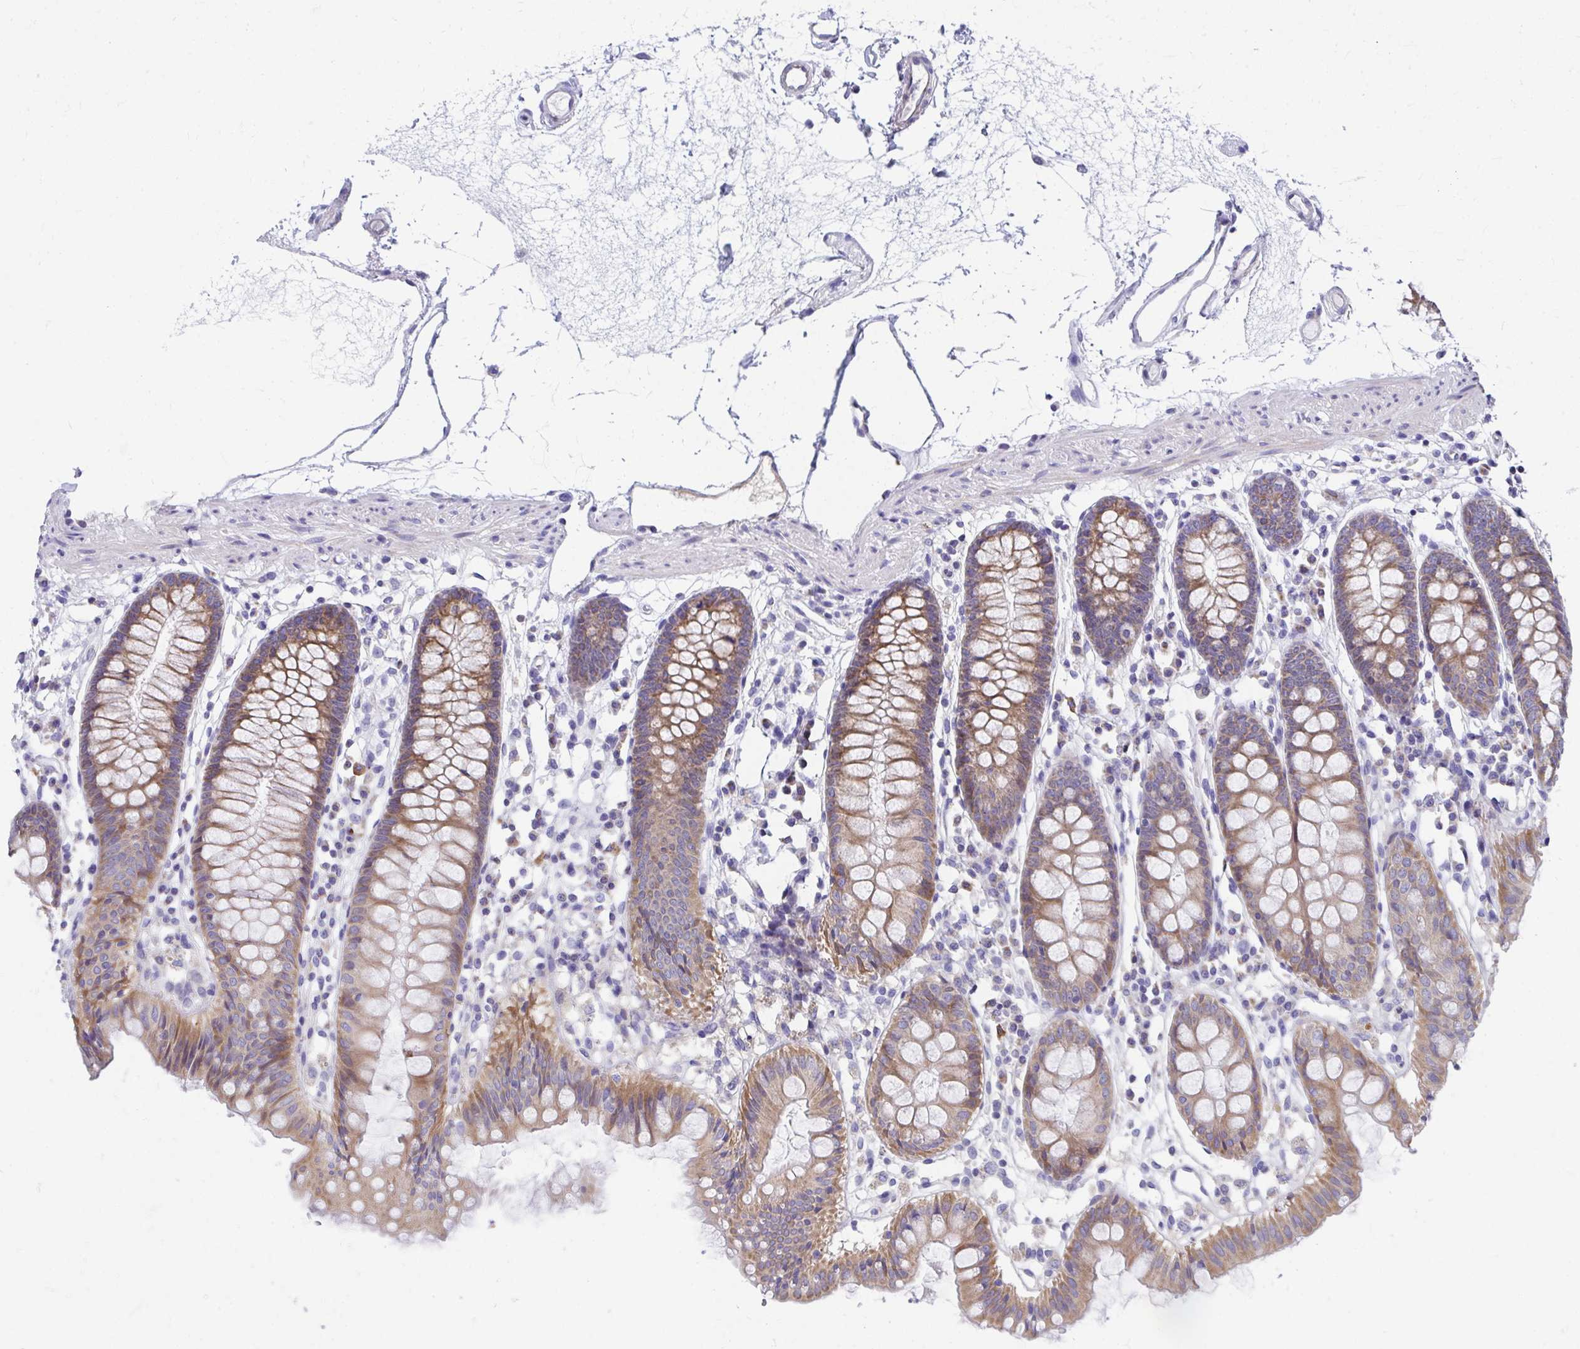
{"staining": {"intensity": "negative", "quantity": "none", "location": "none"}, "tissue": "colon", "cell_type": "Endothelial cells", "image_type": "normal", "snomed": [{"axis": "morphology", "description": "Normal tissue, NOS"}, {"axis": "topography", "description": "Colon"}], "caption": "Immunohistochemistry (IHC) of normal colon exhibits no expression in endothelial cells.", "gene": "IL37", "patient": {"sex": "female", "age": 84}}